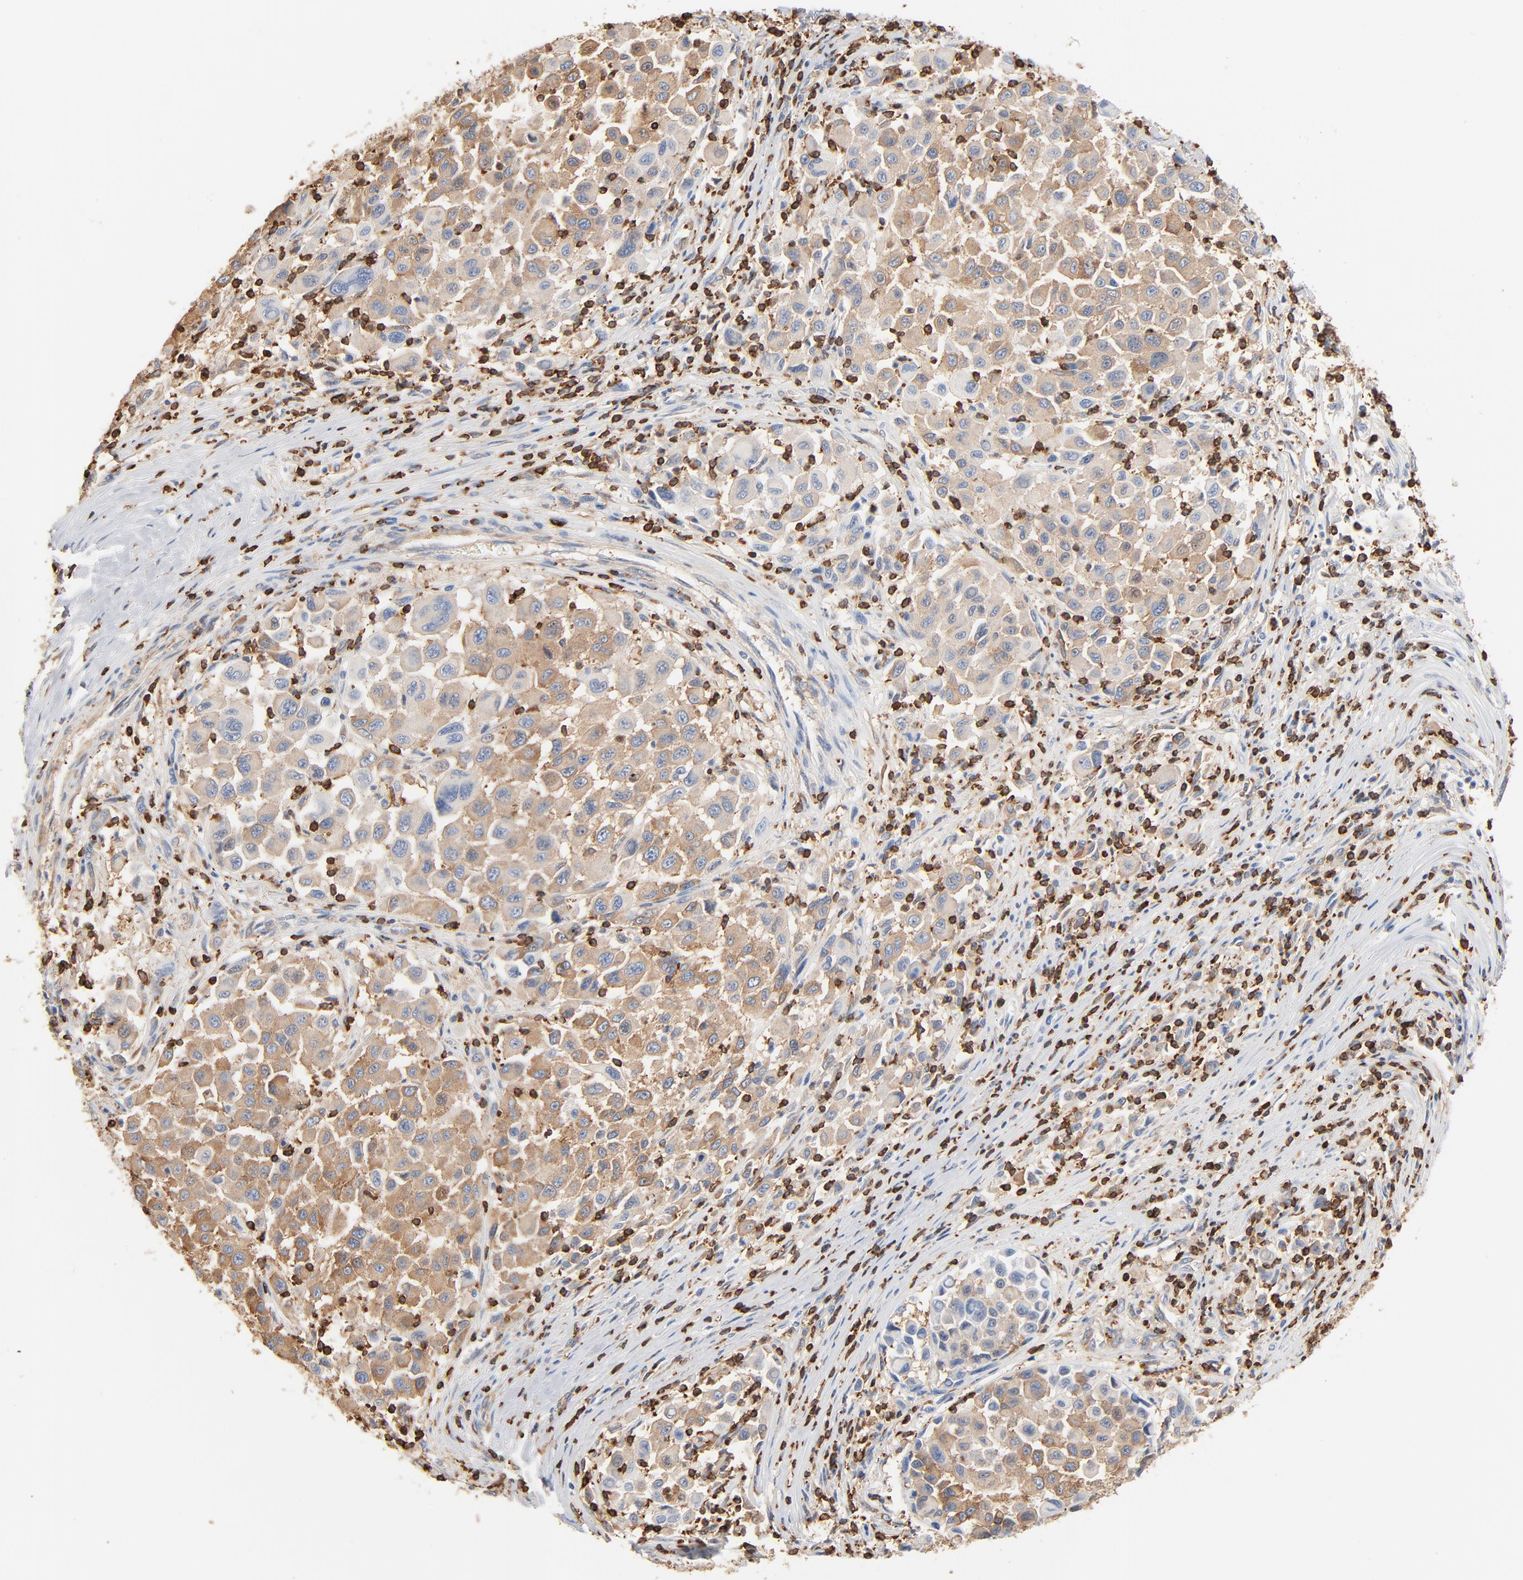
{"staining": {"intensity": "moderate", "quantity": ">75%", "location": "cytoplasmic/membranous"}, "tissue": "melanoma", "cell_type": "Tumor cells", "image_type": "cancer", "snomed": [{"axis": "morphology", "description": "Malignant melanoma, Metastatic site"}, {"axis": "topography", "description": "Lymph node"}], "caption": "Tumor cells demonstrate medium levels of moderate cytoplasmic/membranous staining in about >75% of cells in malignant melanoma (metastatic site).", "gene": "SH3KBP1", "patient": {"sex": "male", "age": 61}}